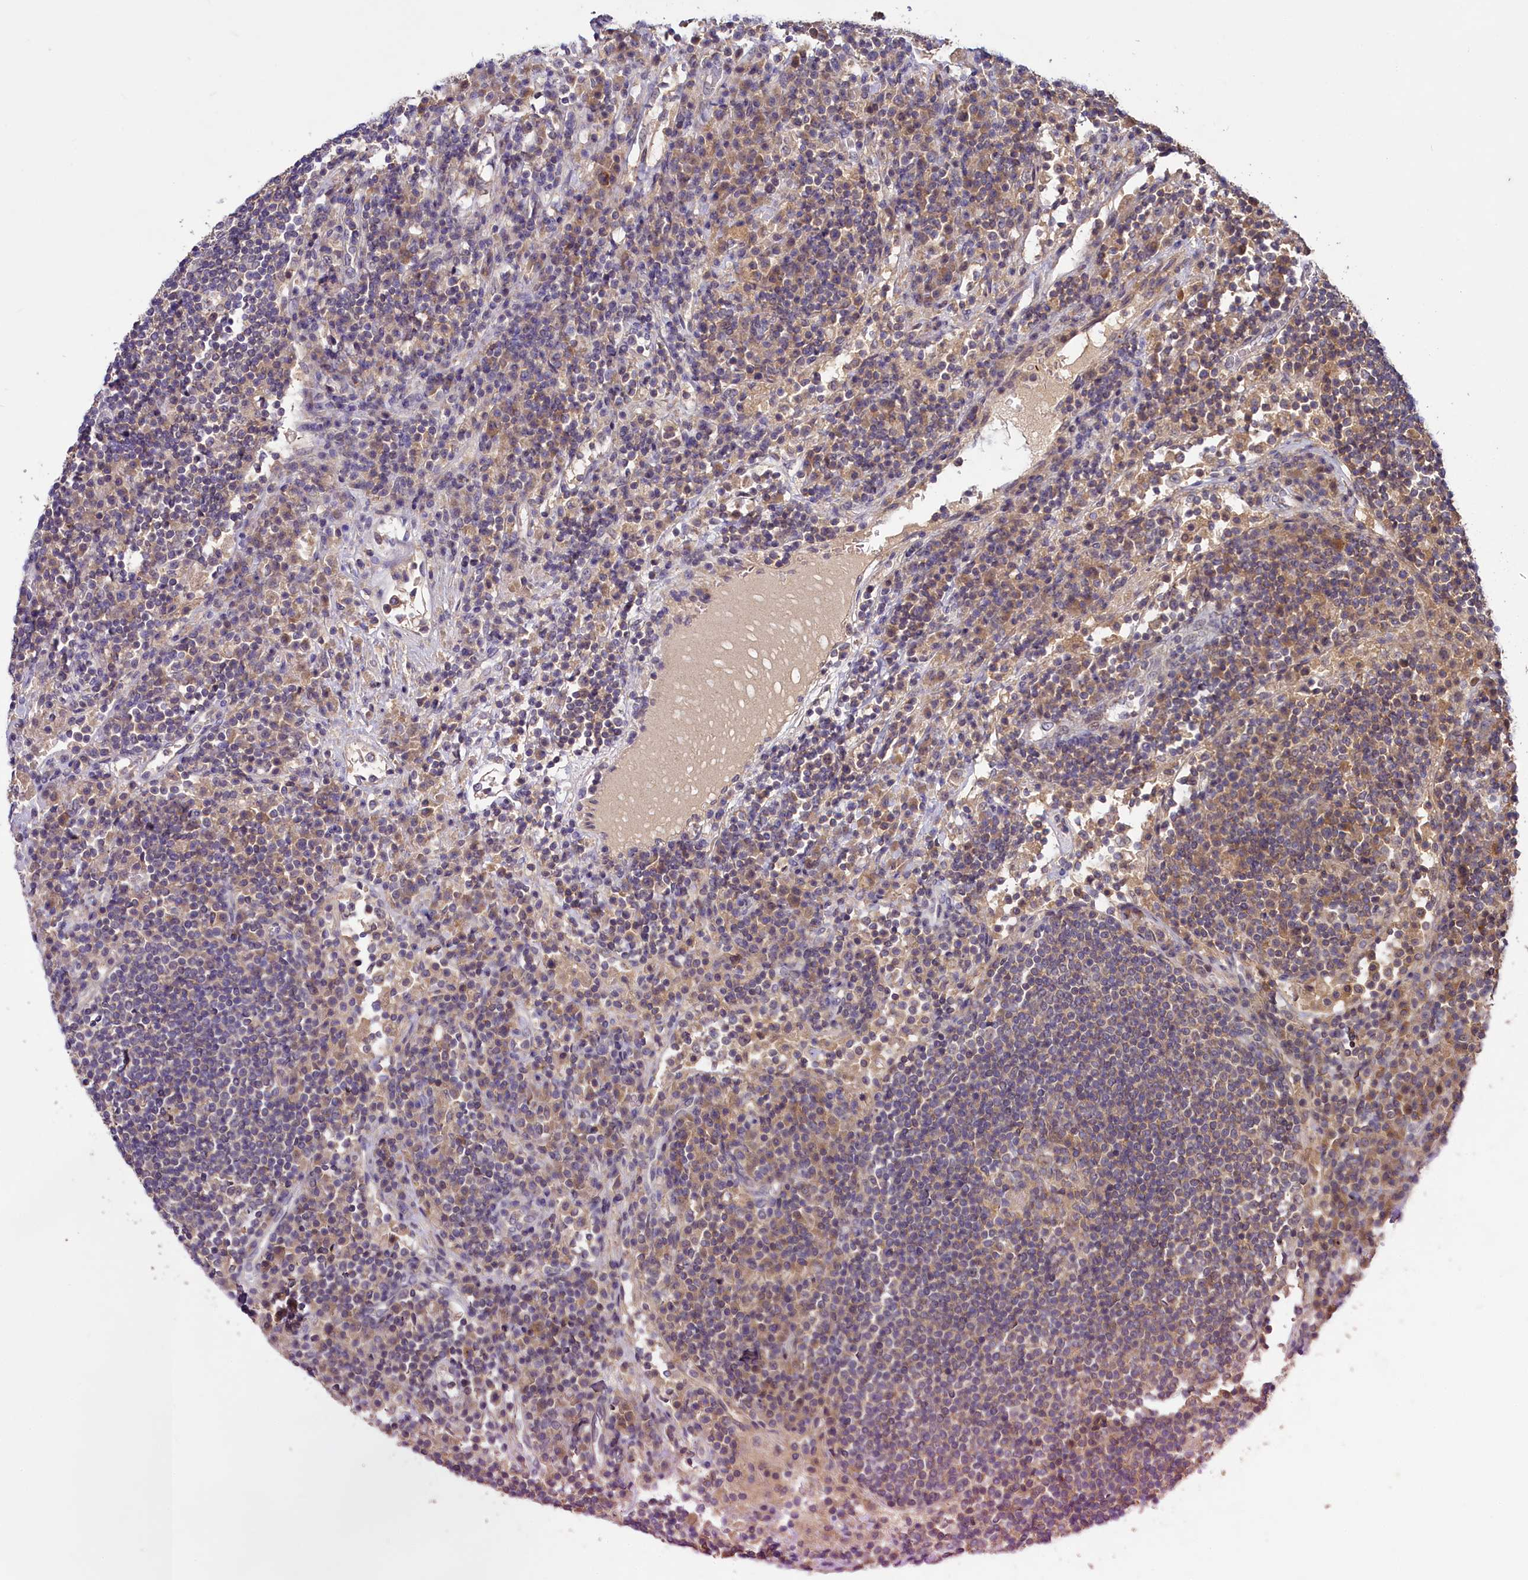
{"staining": {"intensity": "moderate", "quantity": "<25%", "location": "cytoplasmic/membranous"}, "tissue": "lymph node", "cell_type": "Germinal center cells", "image_type": "normal", "snomed": [{"axis": "morphology", "description": "Normal tissue, NOS"}, {"axis": "topography", "description": "Lymph node"}], "caption": "Germinal center cells exhibit low levels of moderate cytoplasmic/membranous expression in approximately <25% of cells in unremarkable lymph node.", "gene": "TMEM39A", "patient": {"sex": "female", "age": 53}}